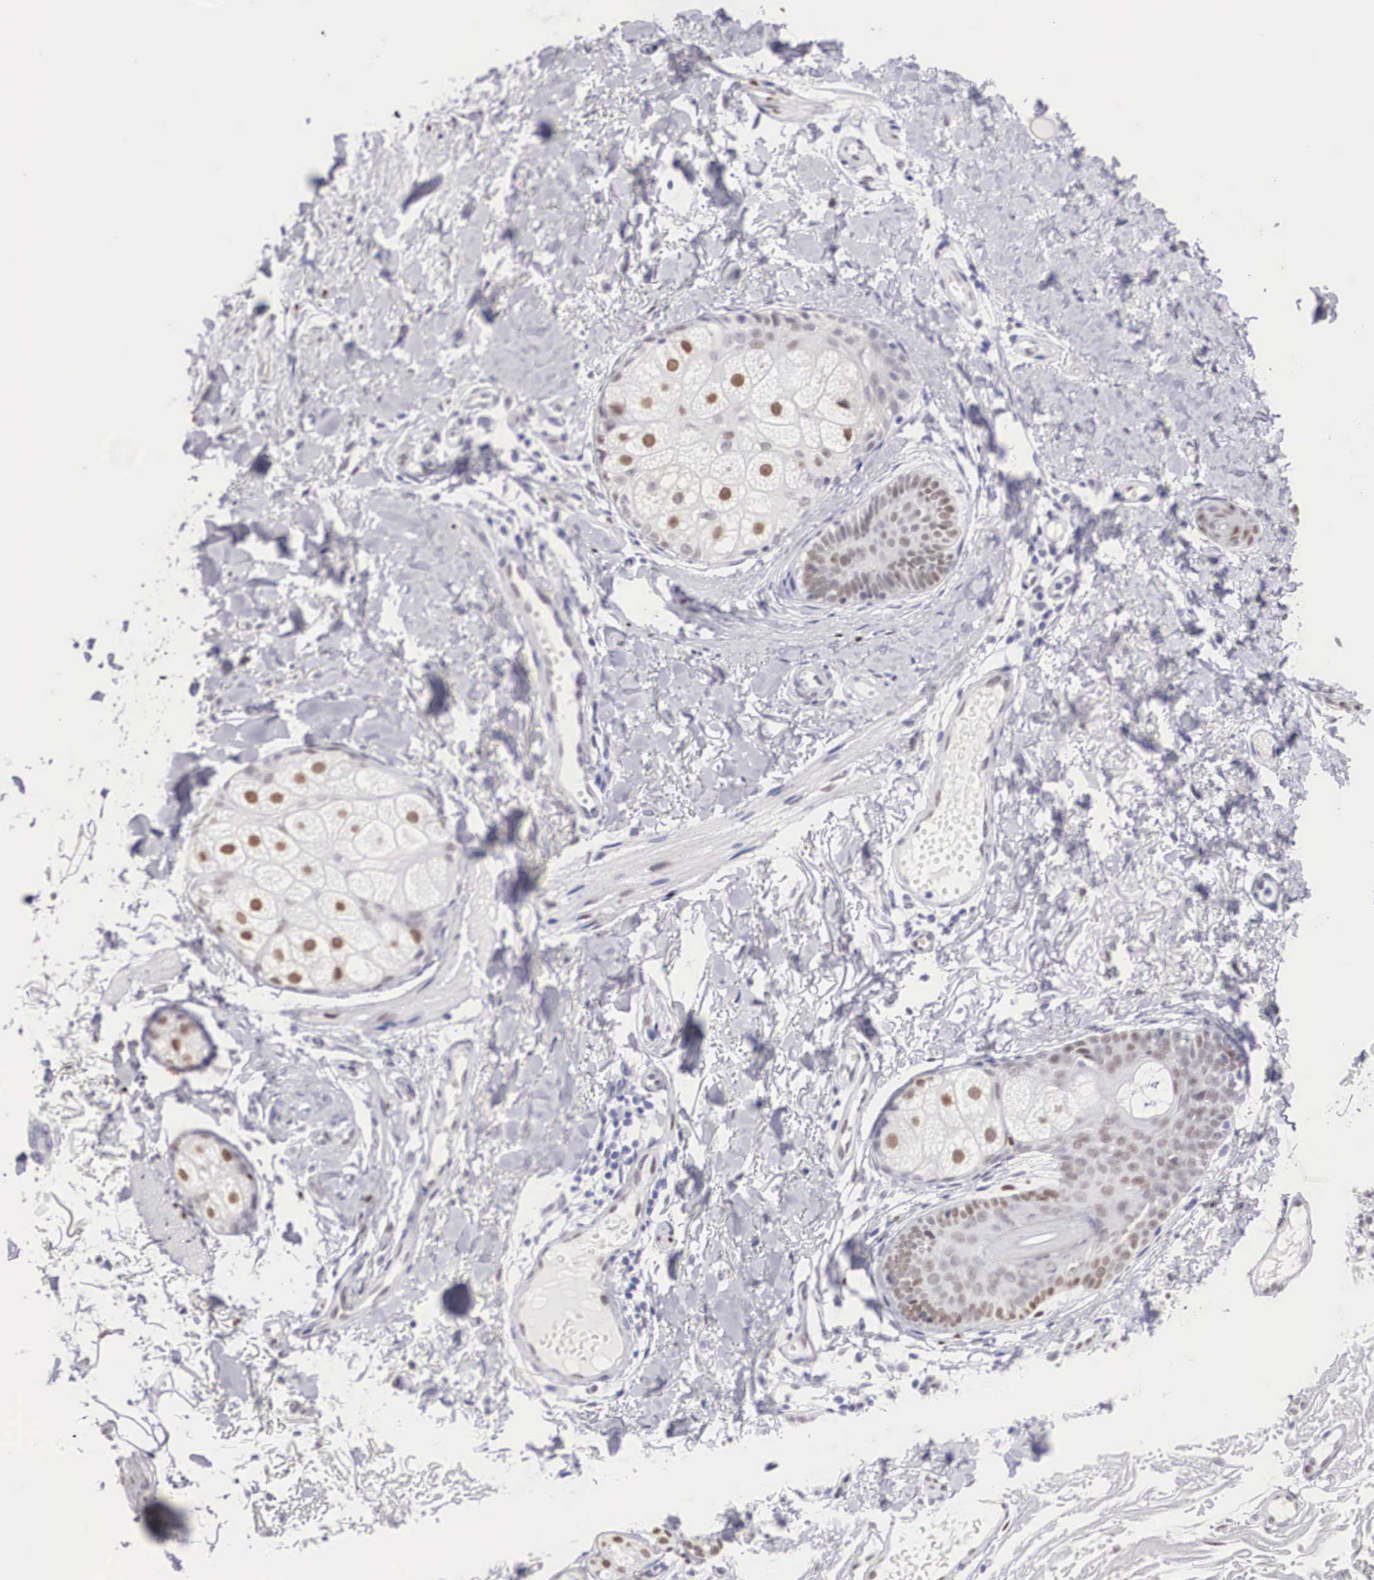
{"staining": {"intensity": "negative", "quantity": "none", "location": "none"}, "tissue": "skin", "cell_type": "Fibroblasts", "image_type": "normal", "snomed": [{"axis": "morphology", "description": "Normal tissue, NOS"}, {"axis": "morphology", "description": "Neoplasm, benign, NOS"}, {"axis": "topography", "description": "Skin"}], "caption": "Immunohistochemical staining of unremarkable human skin displays no significant positivity in fibroblasts.", "gene": "HMGN5", "patient": {"sex": "female", "age": 53}}